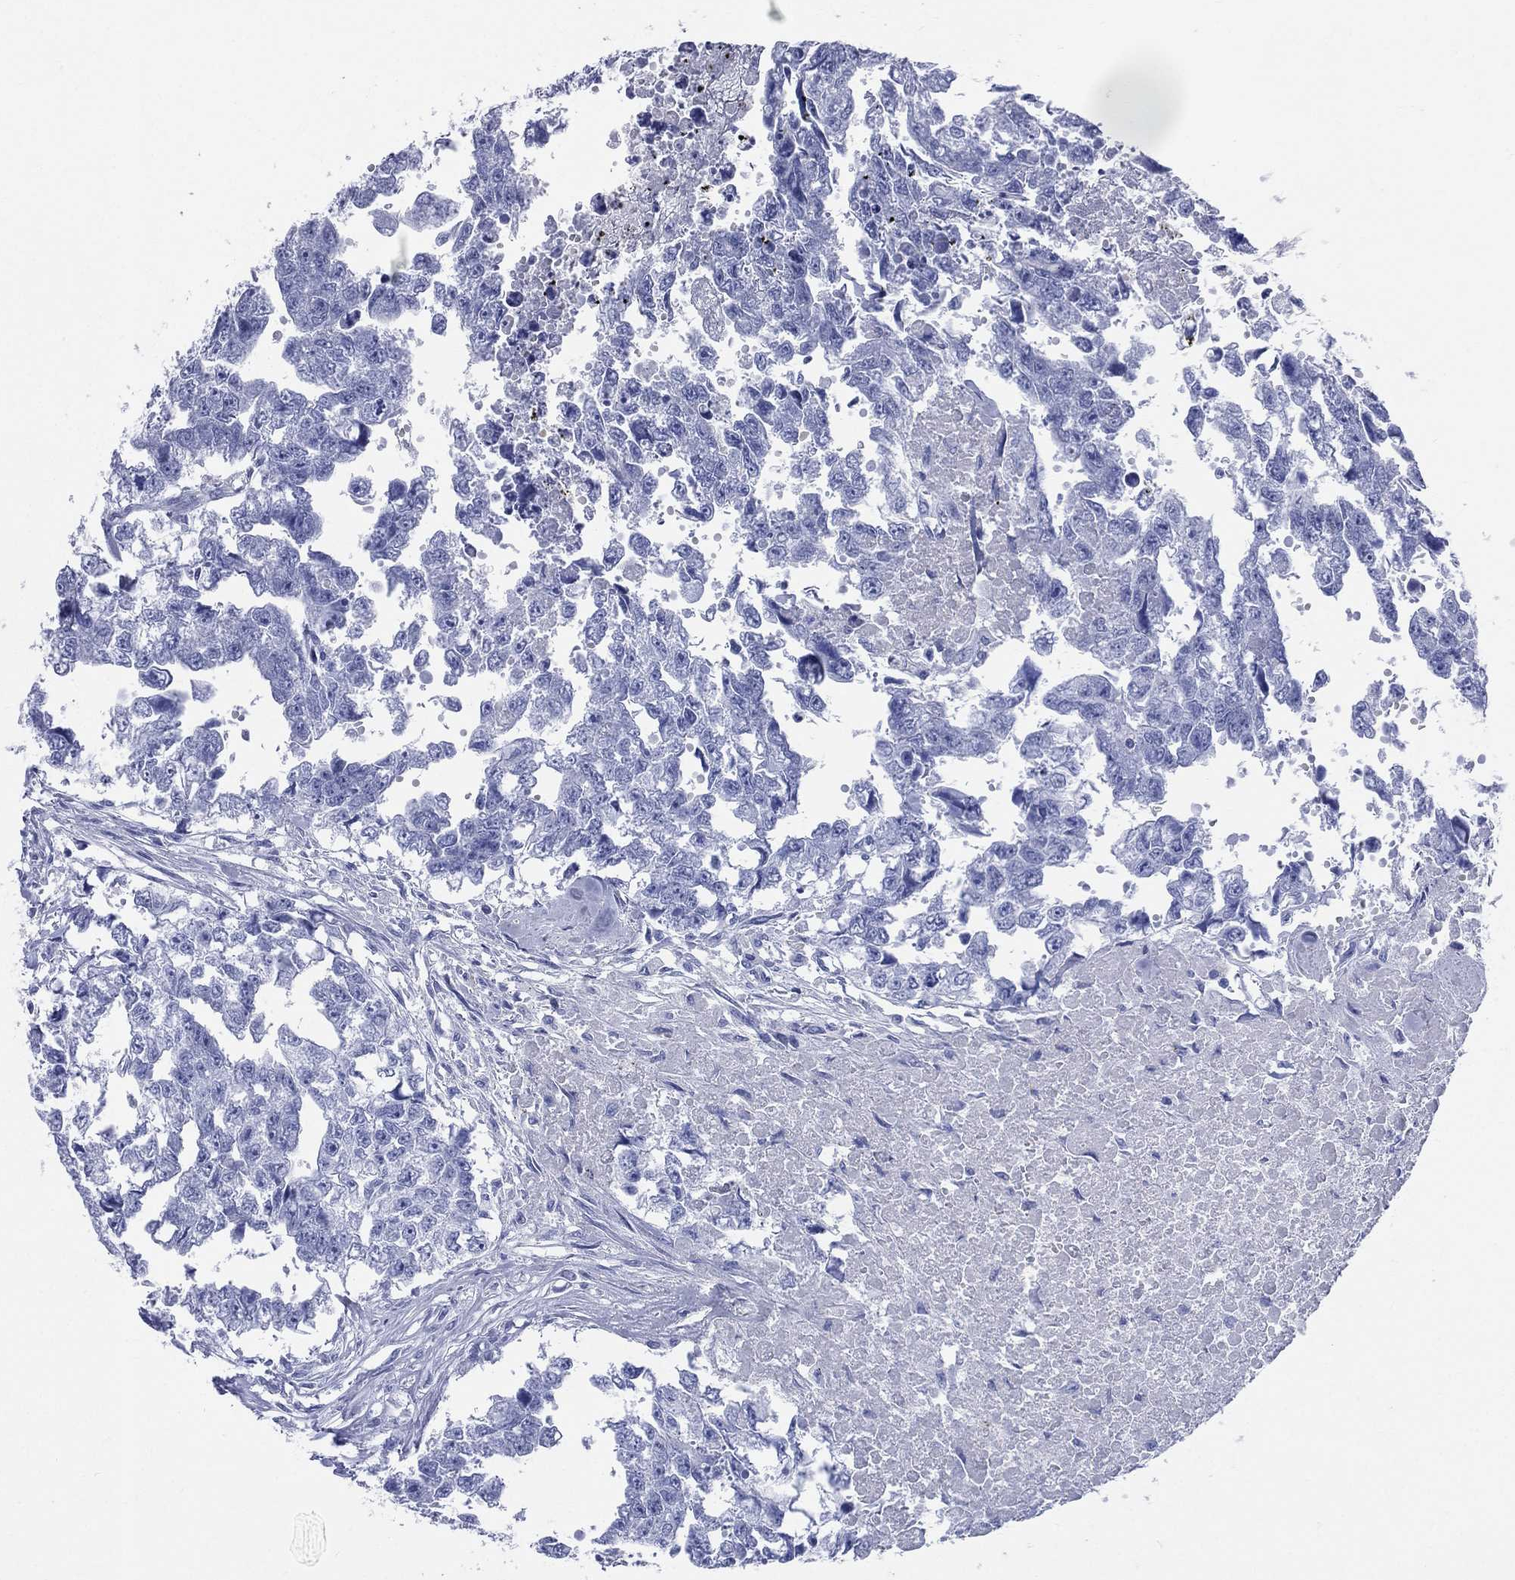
{"staining": {"intensity": "negative", "quantity": "none", "location": "none"}, "tissue": "testis cancer", "cell_type": "Tumor cells", "image_type": "cancer", "snomed": [{"axis": "morphology", "description": "Carcinoma, Embryonal, NOS"}, {"axis": "morphology", "description": "Teratoma, malignant, NOS"}, {"axis": "topography", "description": "Testis"}], "caption": "Immunohistochemical staining of human testis embryonal carcinoma exhibits no significant expression in tumor cells. (IHC, brightfield microscopy, high magnification).", "gene": "SYP", "patient": {"sex": "male", "age": 44}}